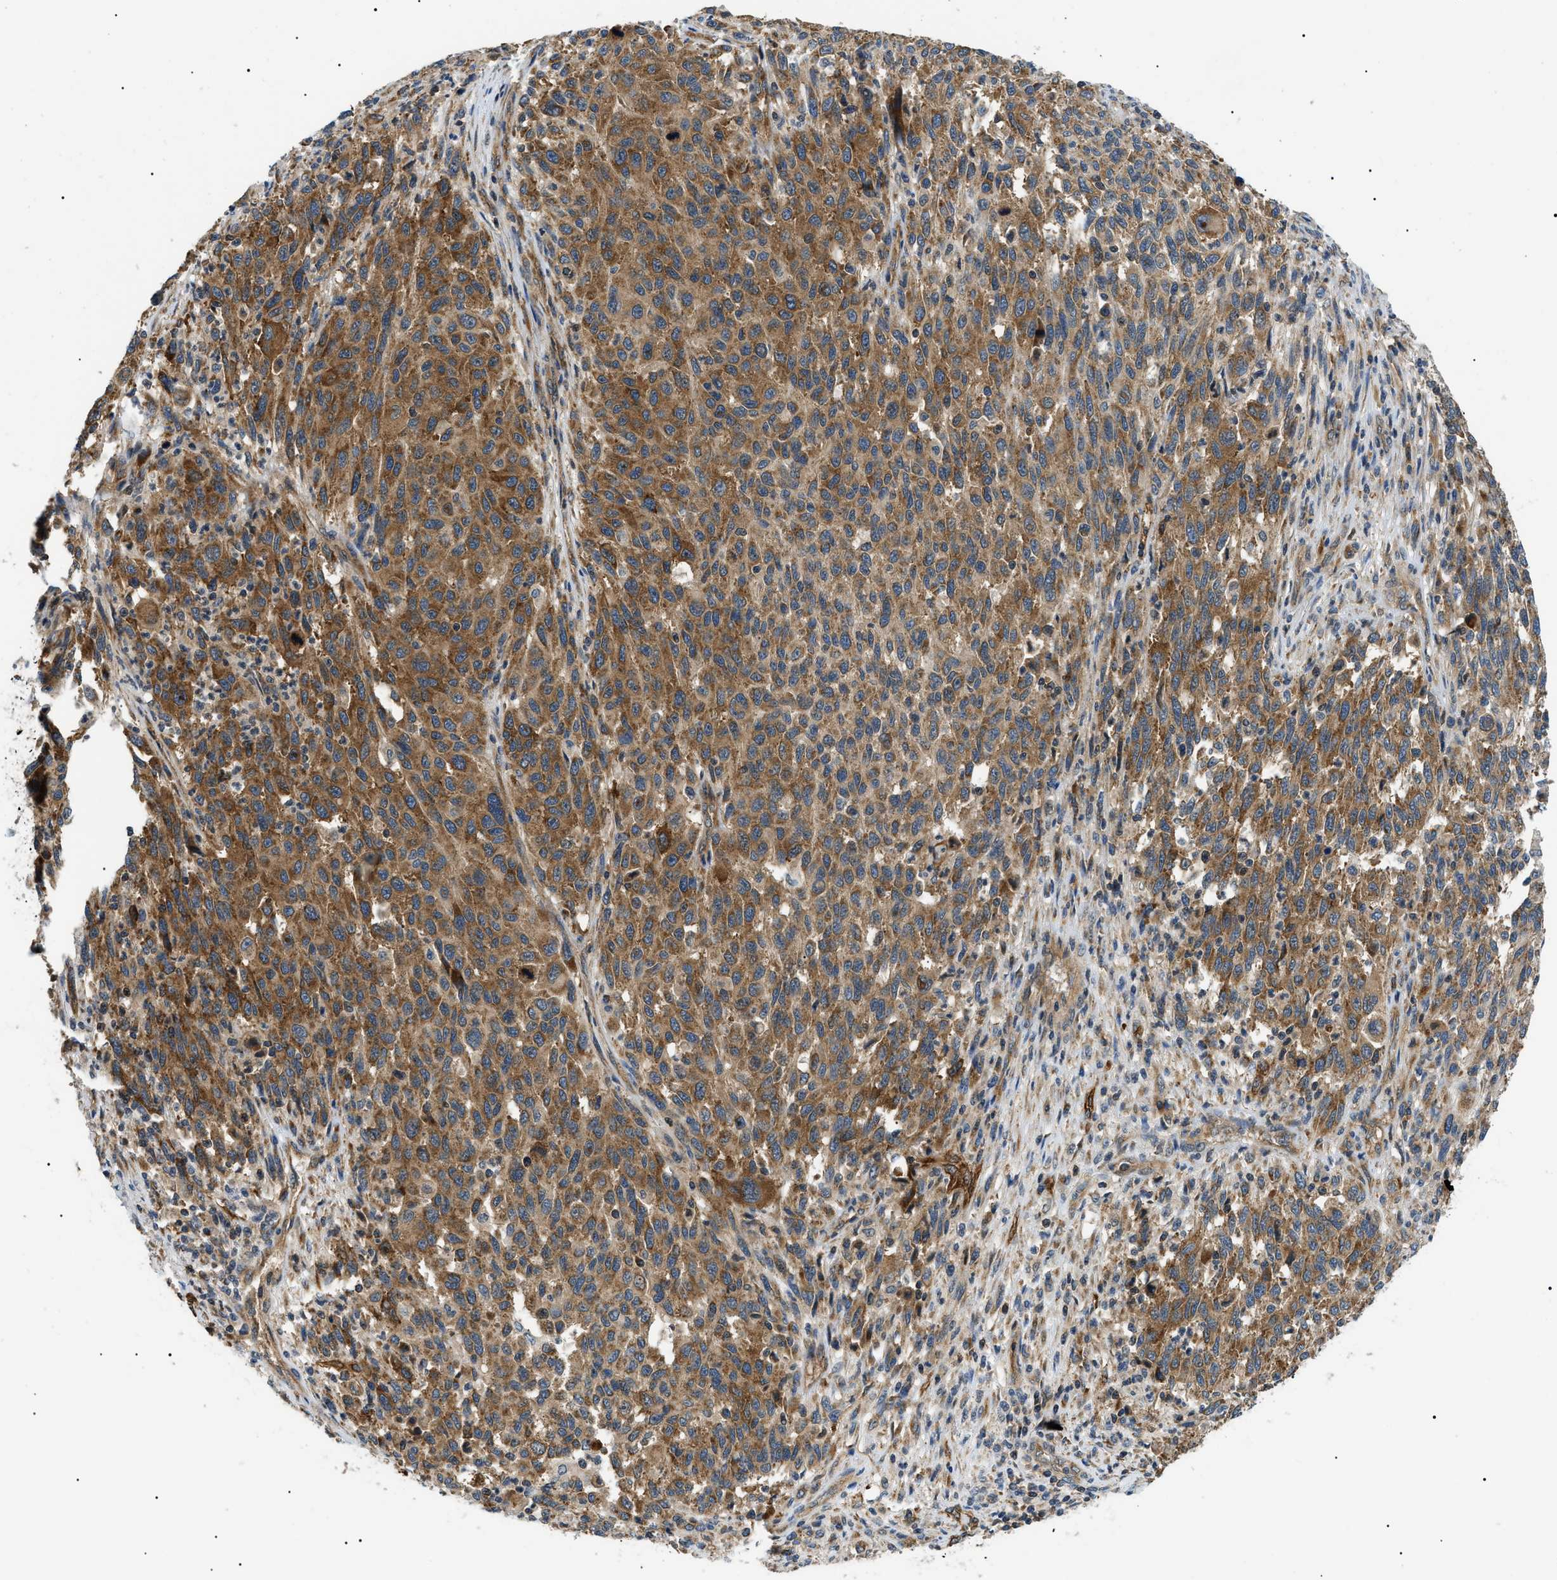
{"staining": {"intensity": "moderate", "quantity": ">75%", "location": "cytoplasmic/membranous"}, "tissue": "melanoma", "cell_type": "Tumor cells", "image_type": "cancer", "snomed": [{"axis": "morphology", "description": "Malignant melanoma, Metastatic site"}, {"axis": "topography", "description": "Lymph node"}], "caption": "A high-resolution micrograph shows IHC staining of malignant melanoma (metastatic site), which reveals moderate cytoplasmic/membranous staining in approximately >75% of tumor cells.", "gene": "SRPK1", "patient": {"sex": "male", "age": 61}}